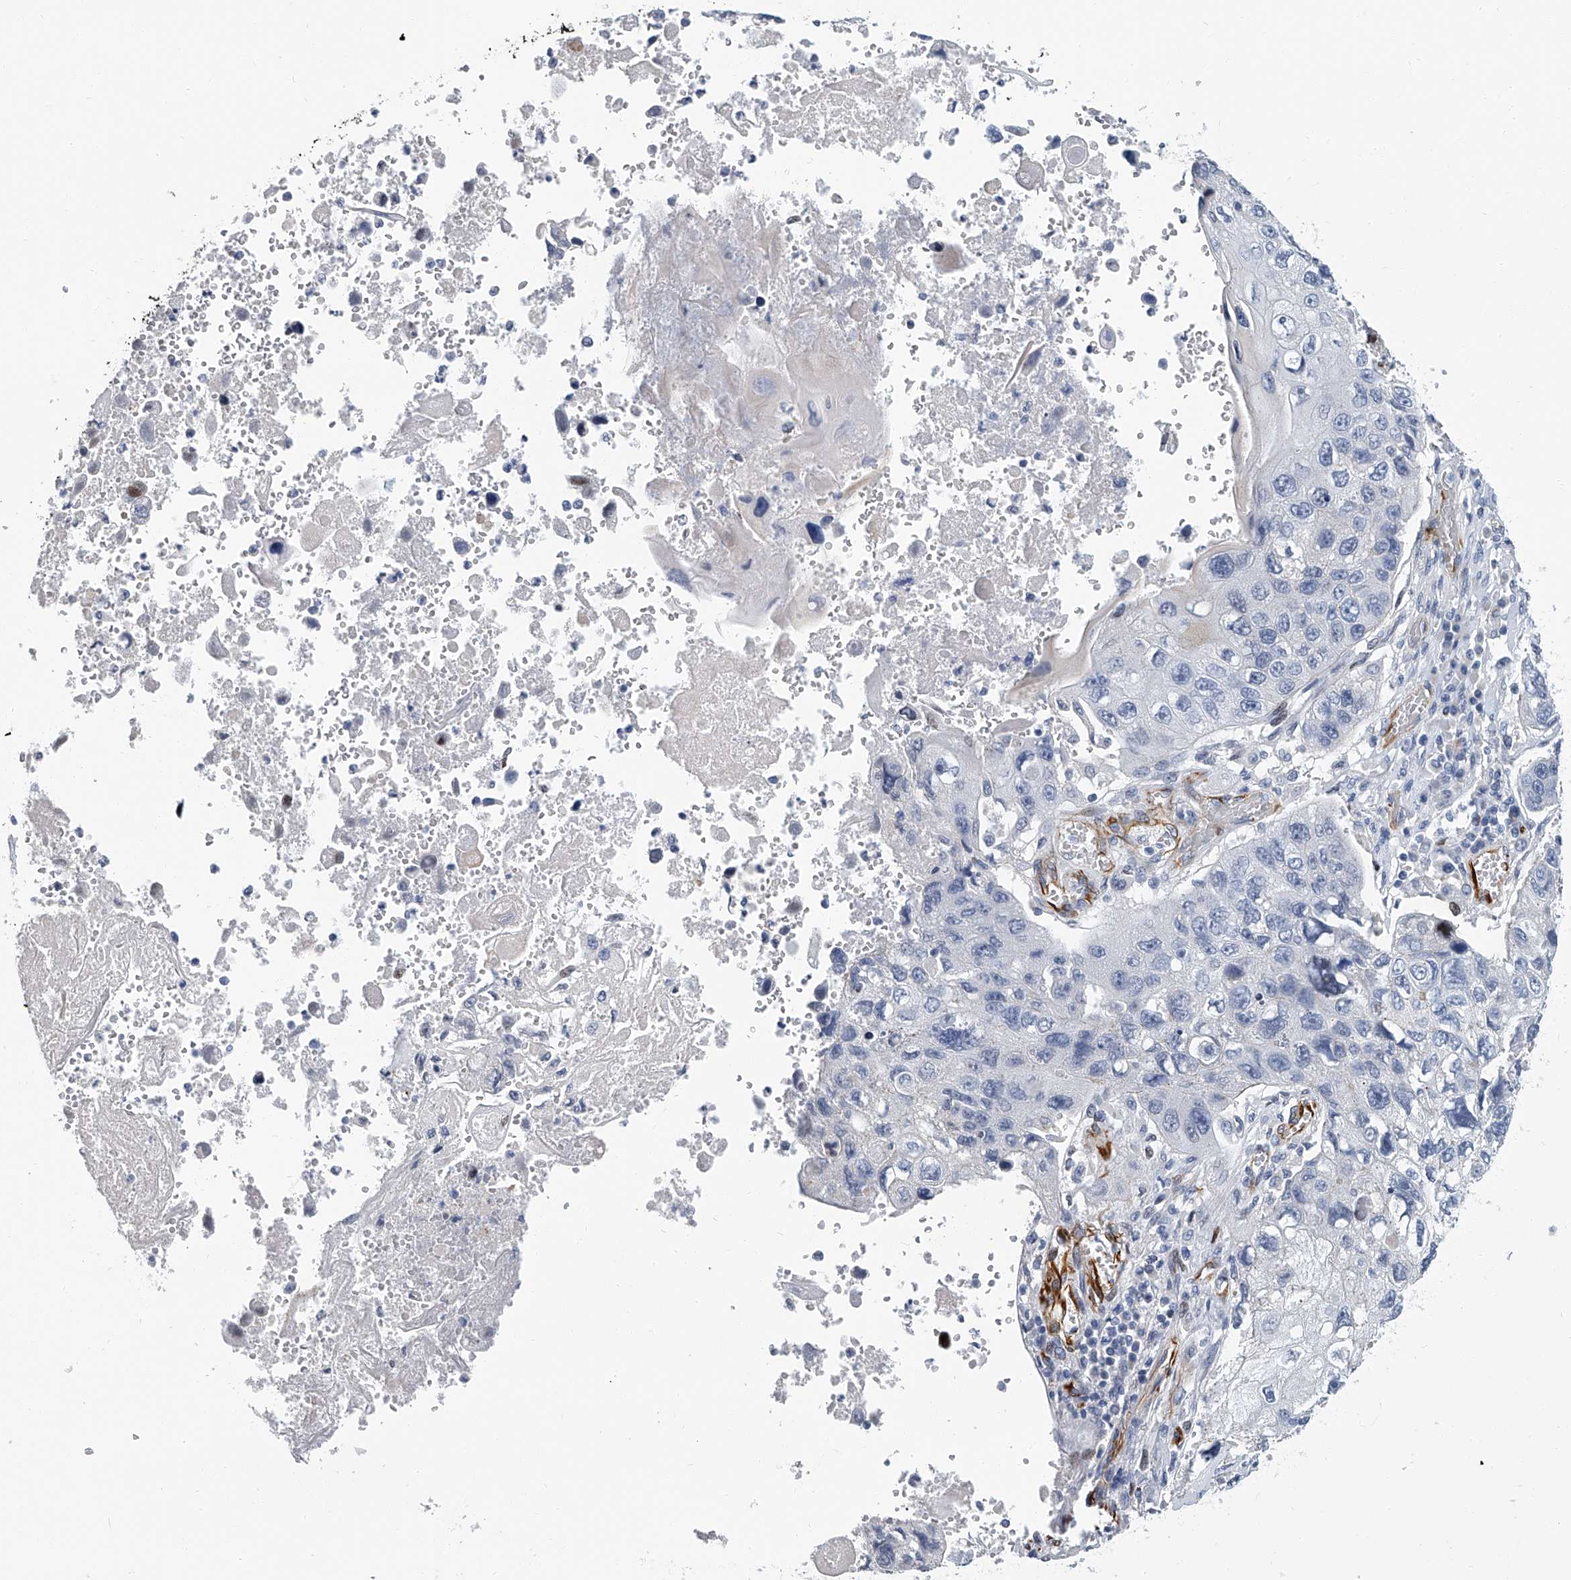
{"staining": {"intensity": "negative", "quantity": "none", "location": "none"}, "tissue": "lung cancer", "cell_type": "Tumor cells", "image_type": "cancer", "snomed": [{"axis": "morphology", "description": "Squamous cell carcinoma, NOS"}, {"axis": "topography", "description": "Lung"}], "caption": "Immunohistochemistry (IHC) of lung cancer (squamous cell carcinoma) demonstrates no staining in tumor cells. Nuclei are stained in blue.", "gene": "KIRREL1", "patient": {"sex": "male", "age": 61}}